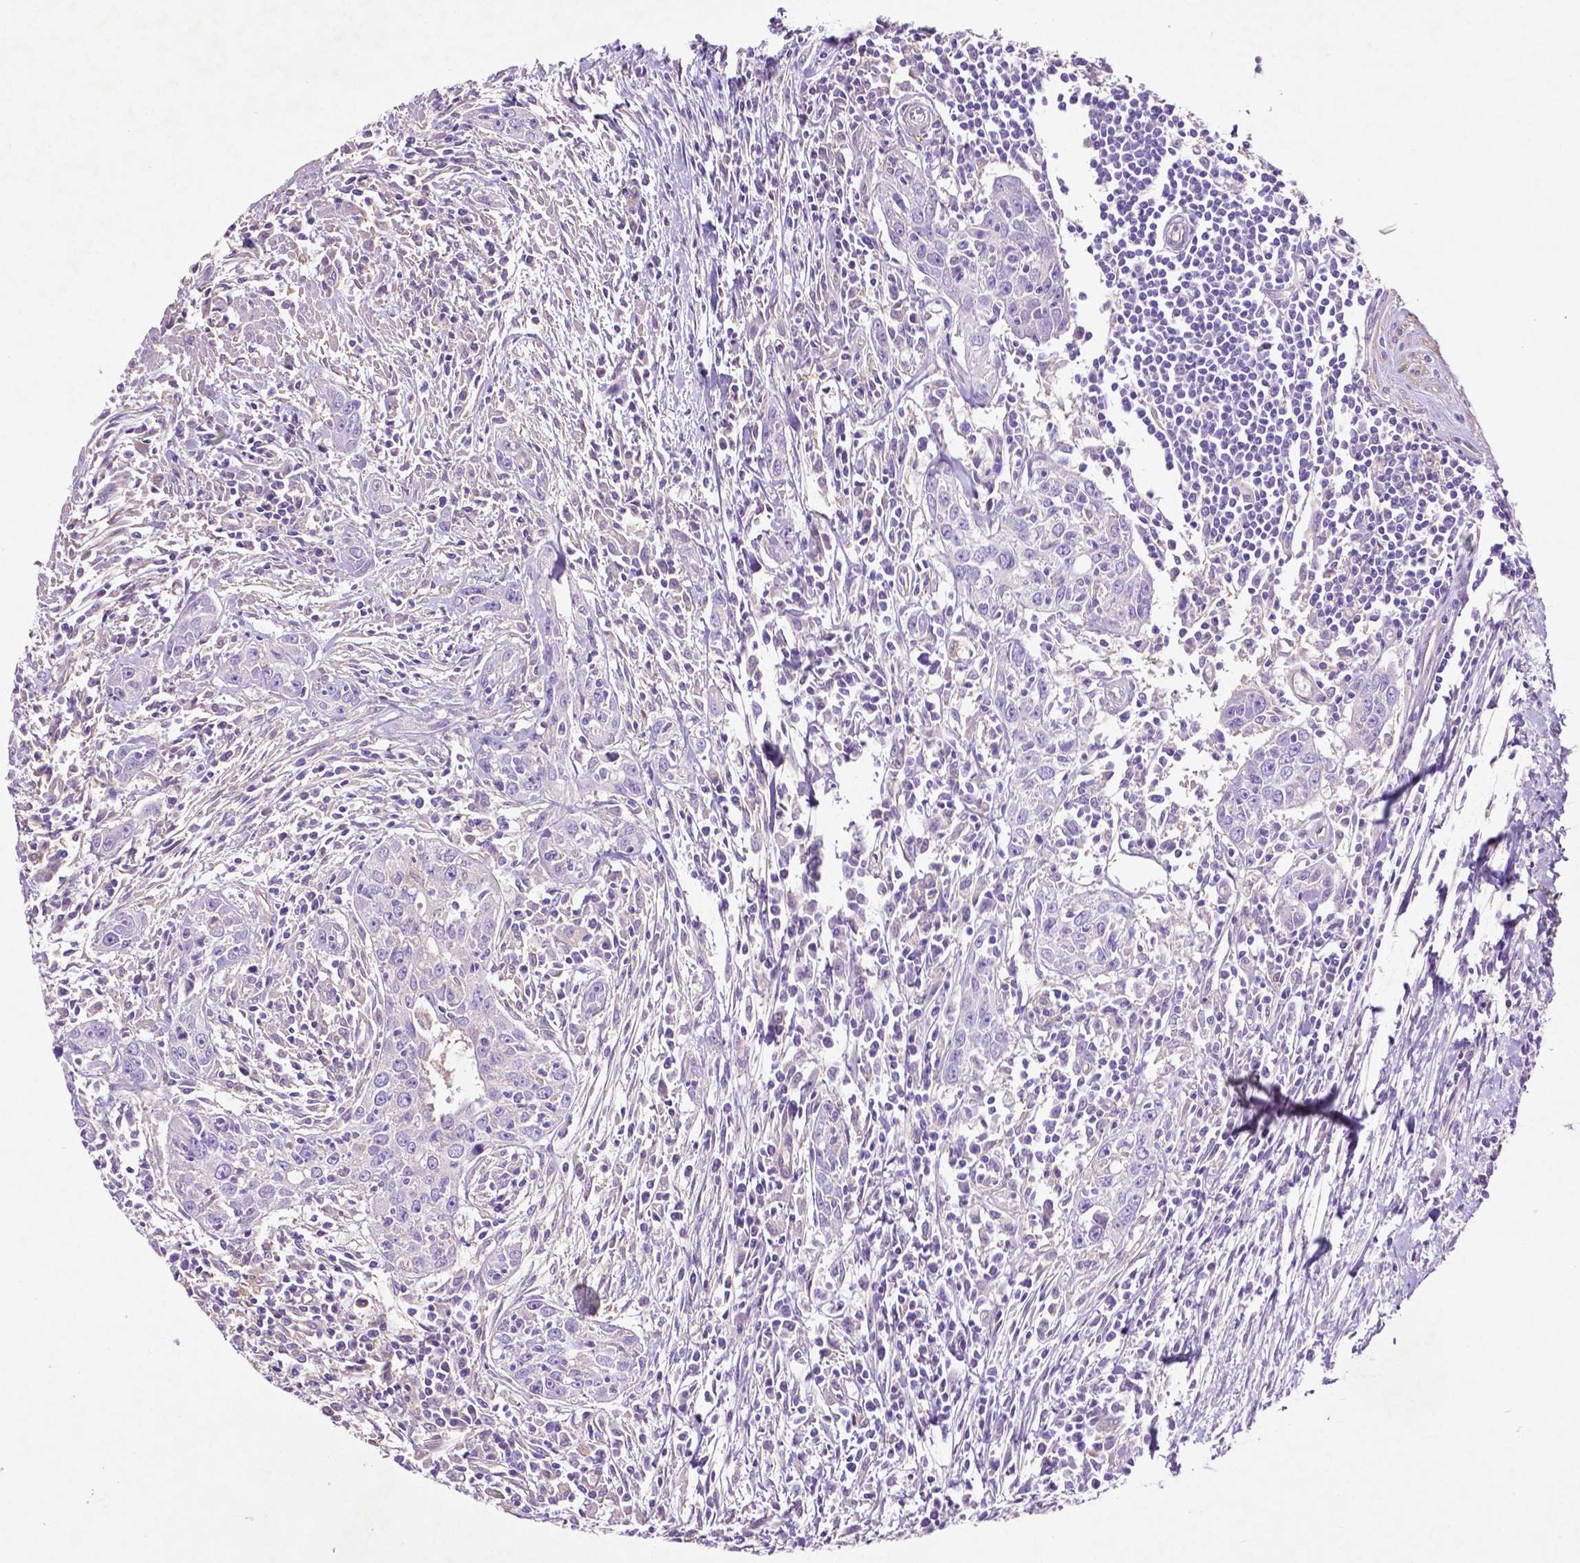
{"staining": {"intensity": "negative", "quantity": "none", "location": "none"}, "tissue": "urothelial cancer", "cell_type": "Tumor cells", "image_type": "cancer", "snomed": [{"axis": "morphology", "description": "Urothelial carcinoma, High grade"}, {"axis": "topography", "description": "Urinary bladder"}], "caption": "Immunohistochemical staining of human urothelial carcinoma (high-grade) exhibits no significant expression in tumor cells.", "gene": "GDPD5", "patient": {"sex": "male", "age": 83}}